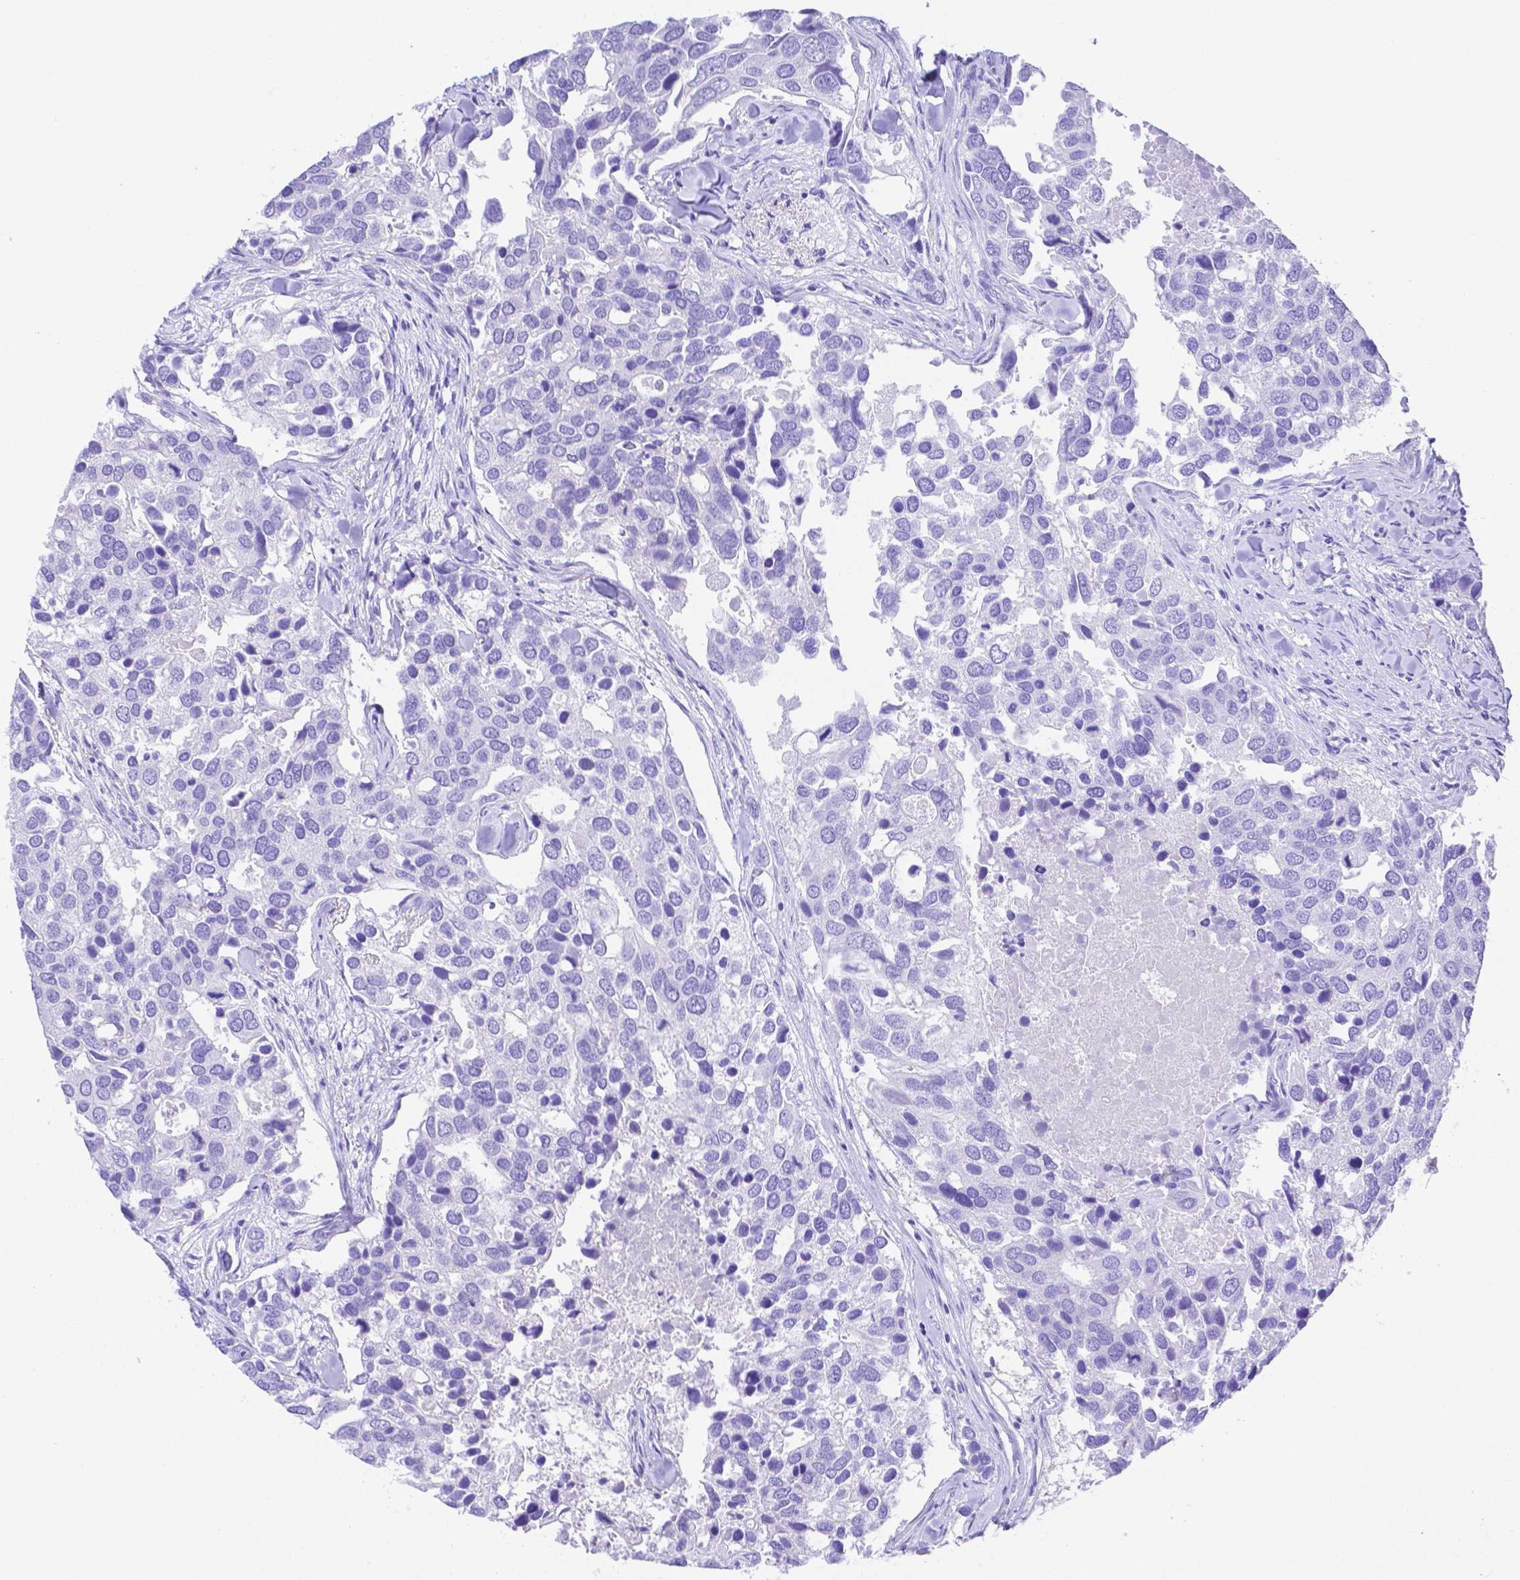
{"staining": {"intensity": "negative", "quantity": "none", "location": "none"}, "tissue": "breast cancer", "cell_type": "Tumor cells", "image_type": "cancer", "snomed": [{"axis": "morphology", "description": "Duct carcinoma"}, {"axis": "topography", "description": "Breast"}], "caption": "Image shows no protein expression in tumor cells of invasive ductal carcinoma (breast) tissue.", "gene": "SMR3A", "patient": {"sex": "female", "age": 83}}